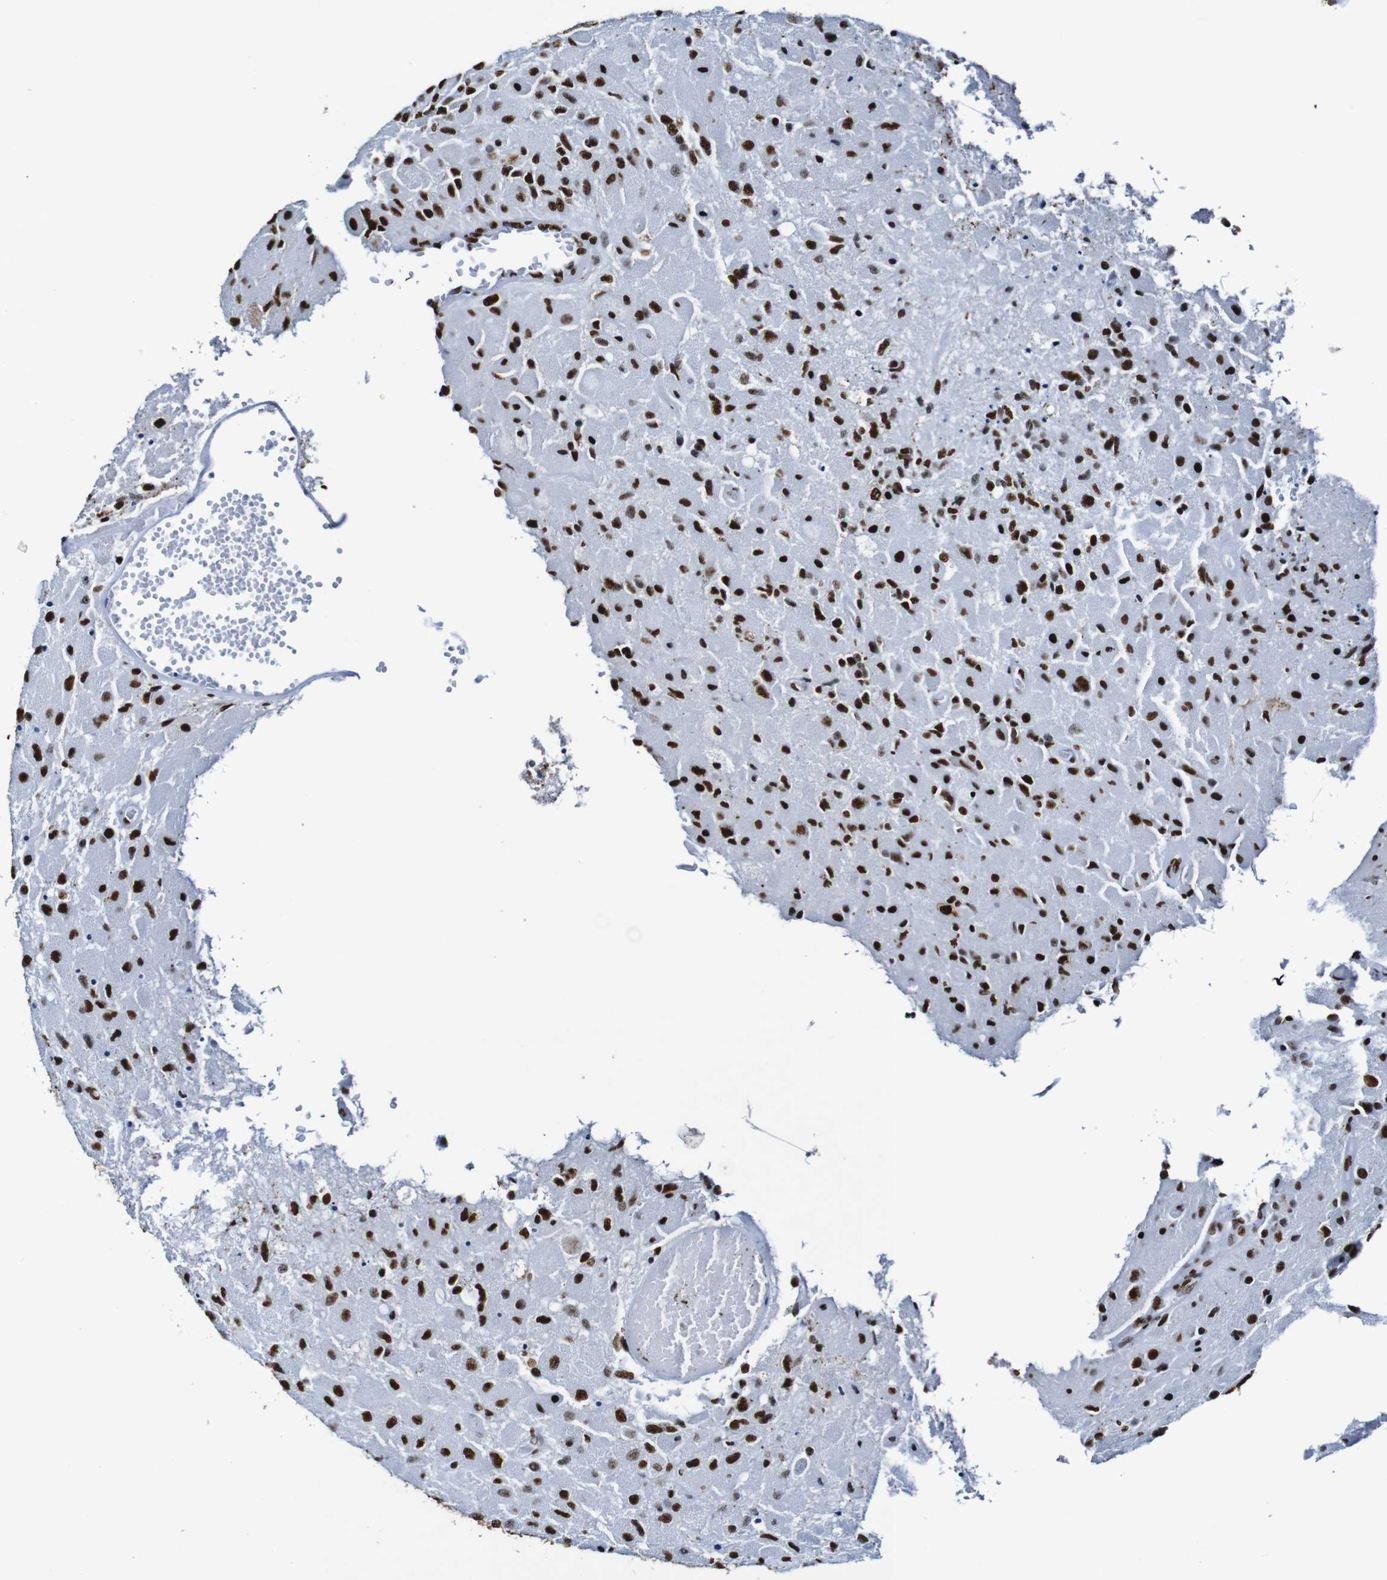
{"staining": {"intensity": "strong", "quantity": ">75%", "location": "nuclear"}, "tissue": "glioma", "cell_type": "Tumor cells", "image_type": "cancer", "snomed": [{"axis": "morphology", "description": "Normal tissue, NOS"}, {"axis": "morphology", "description": "Glioma, malignant, High grade"}, {"axis": "topography", "description": "Cerebral cortex"}], "caption": "An IHC photomicrograph of tumor tissue is shown. Protein staining in brown shows strong nuclear positivity in glioma within tumor cells.", "gene": "SRSF3", "patient": {"sex": "male", "age": 77}}